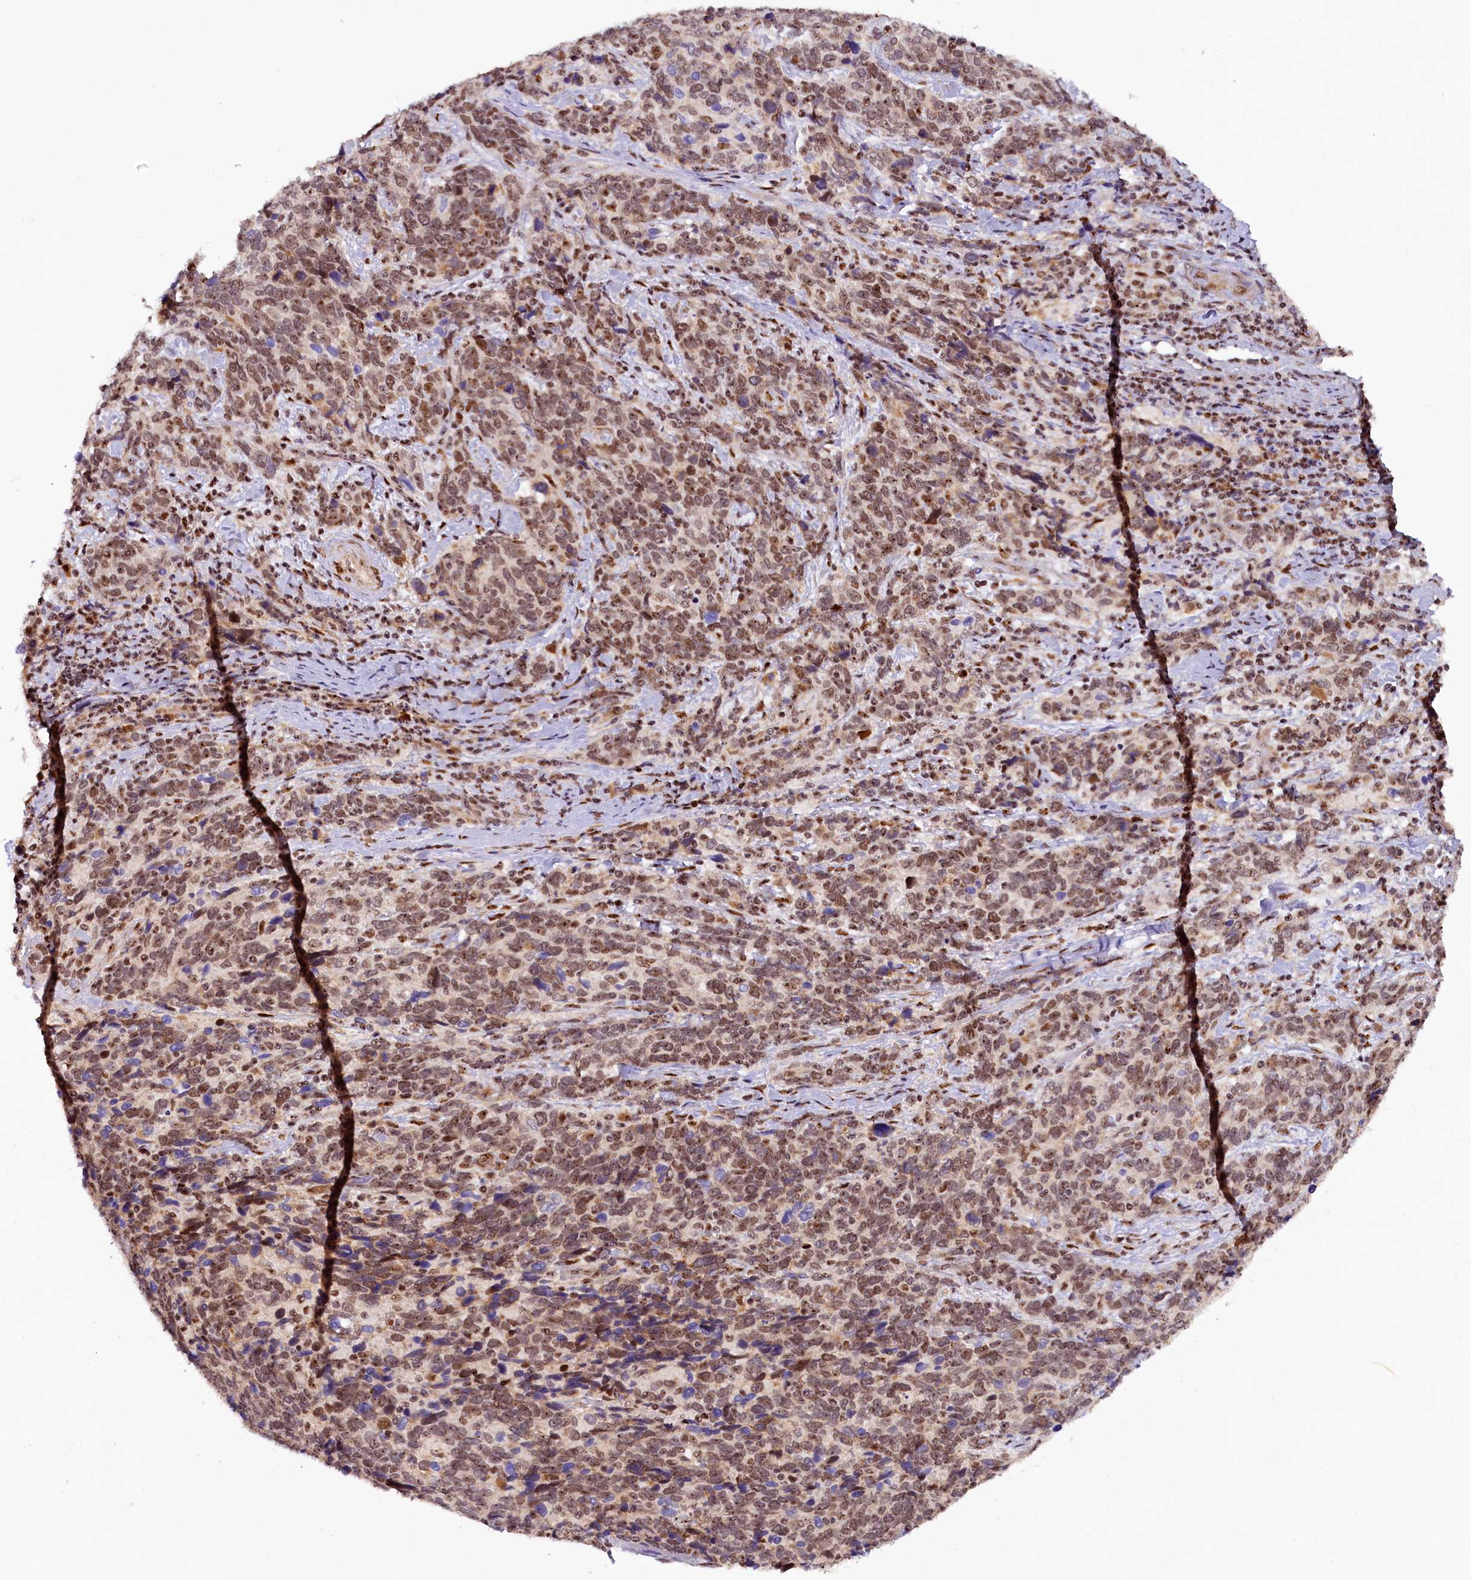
{"staining": {"intensity": "moderate", "quantity": ">75%", "location": "nuclear"}, "tissue": "cervical cancer", "cell_type": "Tumor cells", "image_type": "cancer", "snomed": [{"axis": "morphology", "description": "Squamous cell carcinoma, NOS"}, {"axis": "topography", "description": "Cervix"}], "caption": "Moderate nuclear expression for a protein is seen in about >75% of tumor cells of cervical cancer (squamous cell carcinoma) using IHC.", "gene": "TCOF1", "patient": {"sex": "female", "age": 41}}